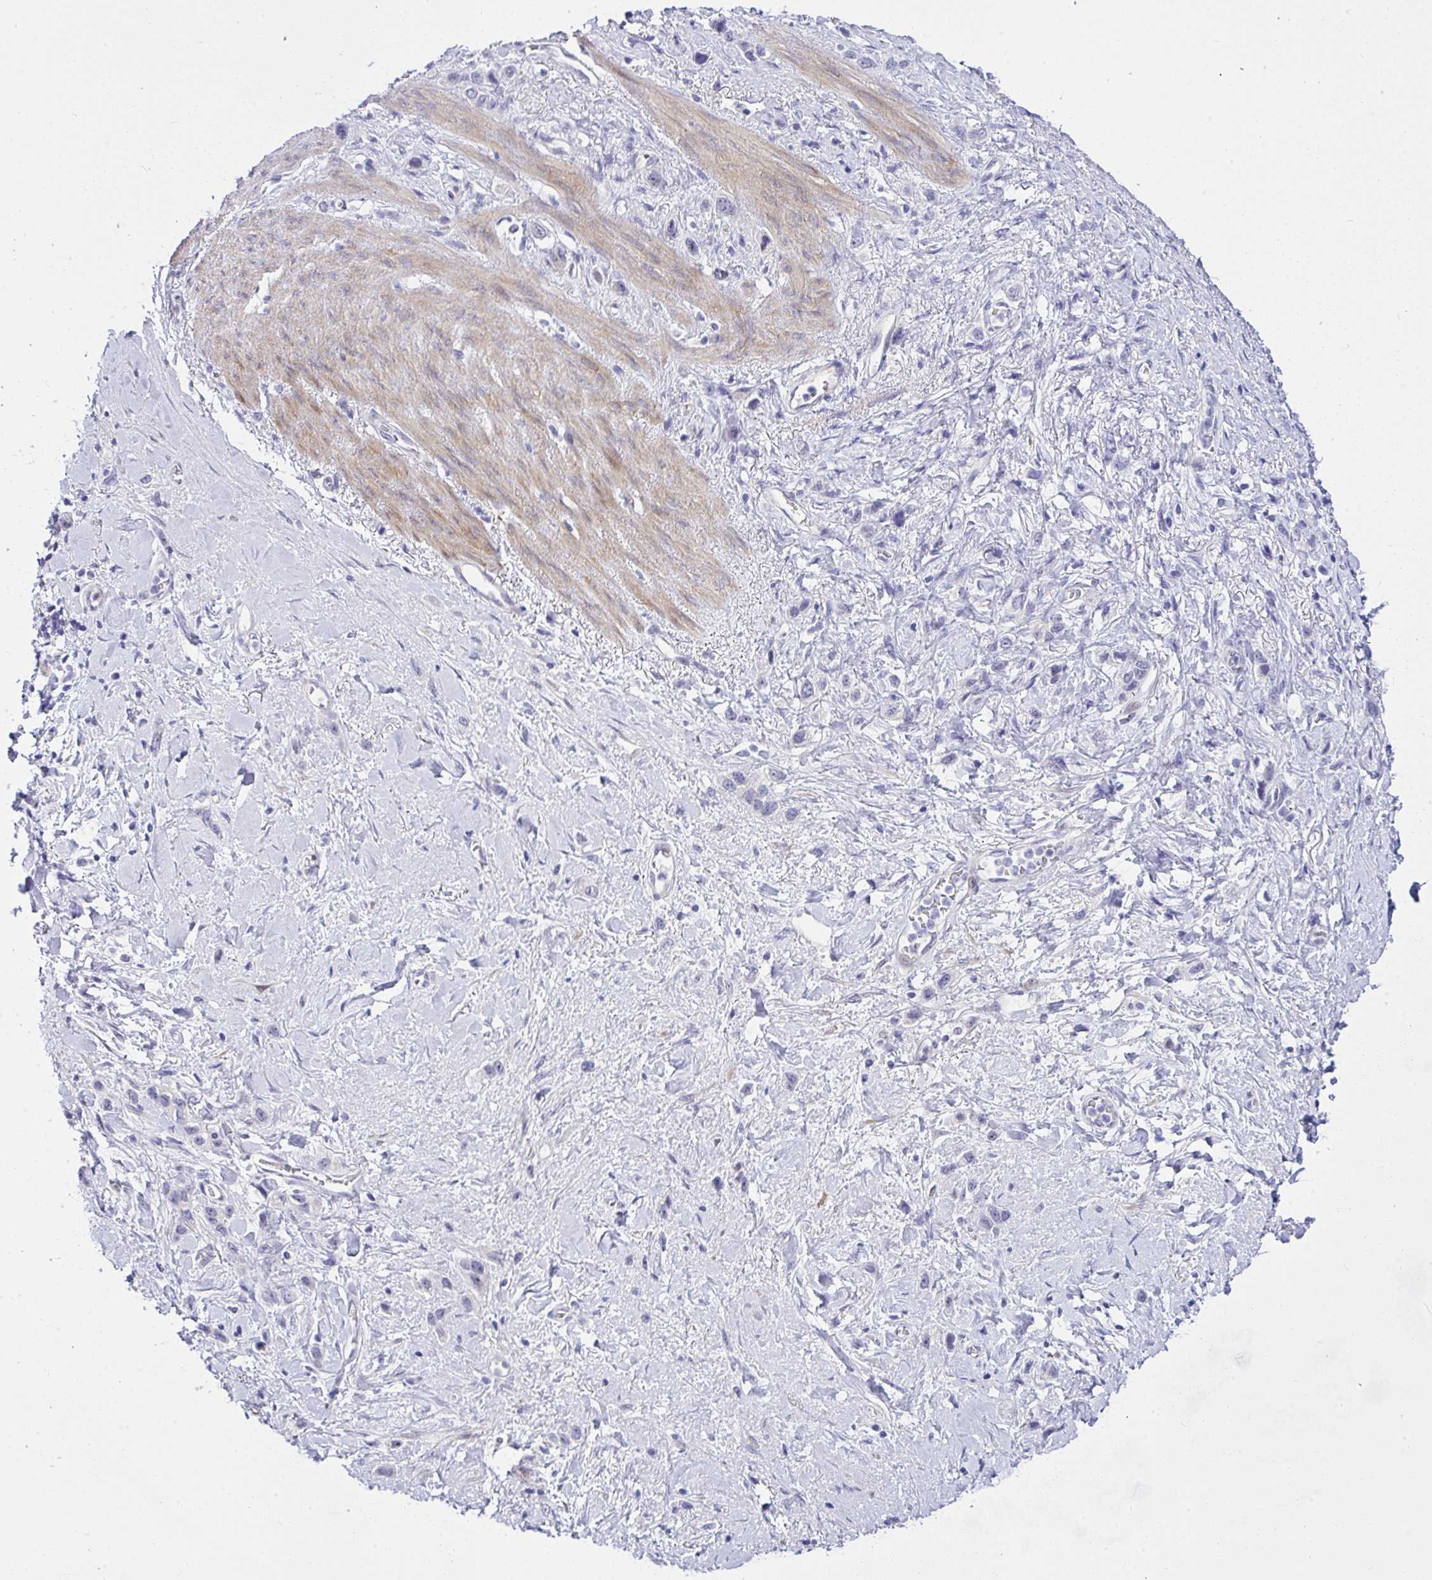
{"staining": {"intensity": "negative", "quantity": "none", "location": "none"}, "tissue": "stomach cancer", "cell_type": "Tumor cells", "image_type": "cancer", "snomed": [{"axis": "morphology", "description": "Adenocarcinoma, NOS"}, {"axis": "topography", "description": "Stomach"}], "caption": "Tumor cells show no significant protein positivity in adenocarcinoma (stomach). (DAB immunohistochemistry (IHC) with hematoxylin counter stain).", "gene": "NFXL1", "patient": {"sex": "female", "age": 65}}